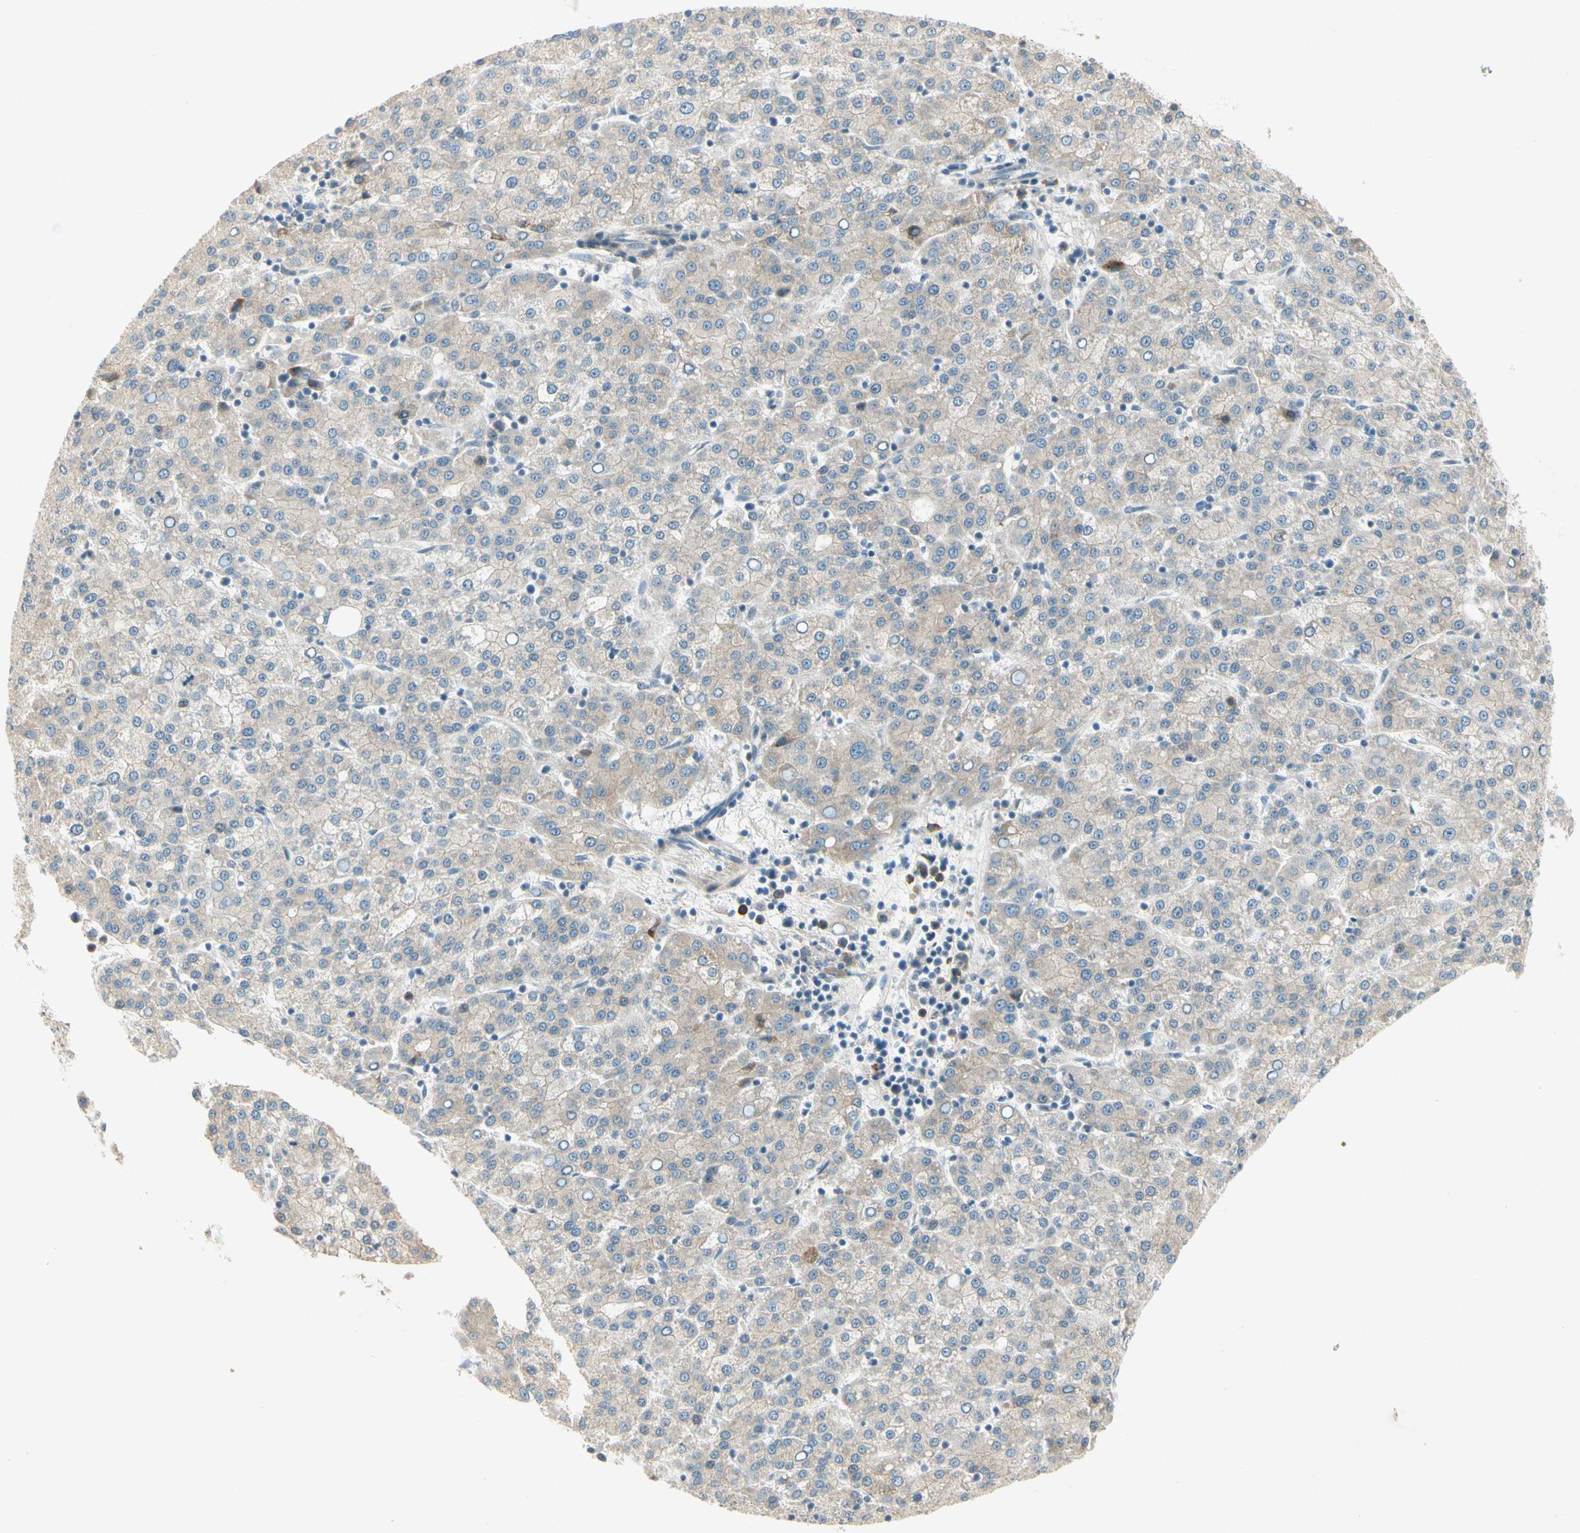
{"staining": {"intensity": "weak", "quantity": "<25%", "location": "cytoplasmic/membranous"}, "tissue": "liver cancer", "cell_type": "Tumor cells", "image_type": "cancer", "snomed": [{"axis": "morphology", "description": "Carcinoma, Hepatocellular, NOS"}, {"axis": "topography", "description": "Liver"}], "caption": "Tumor cells show no significant protein staining in liver hepatocellular carcinoma.", "gene": "PCDHB15", "patient": {"sex": "female", "age": 58}}